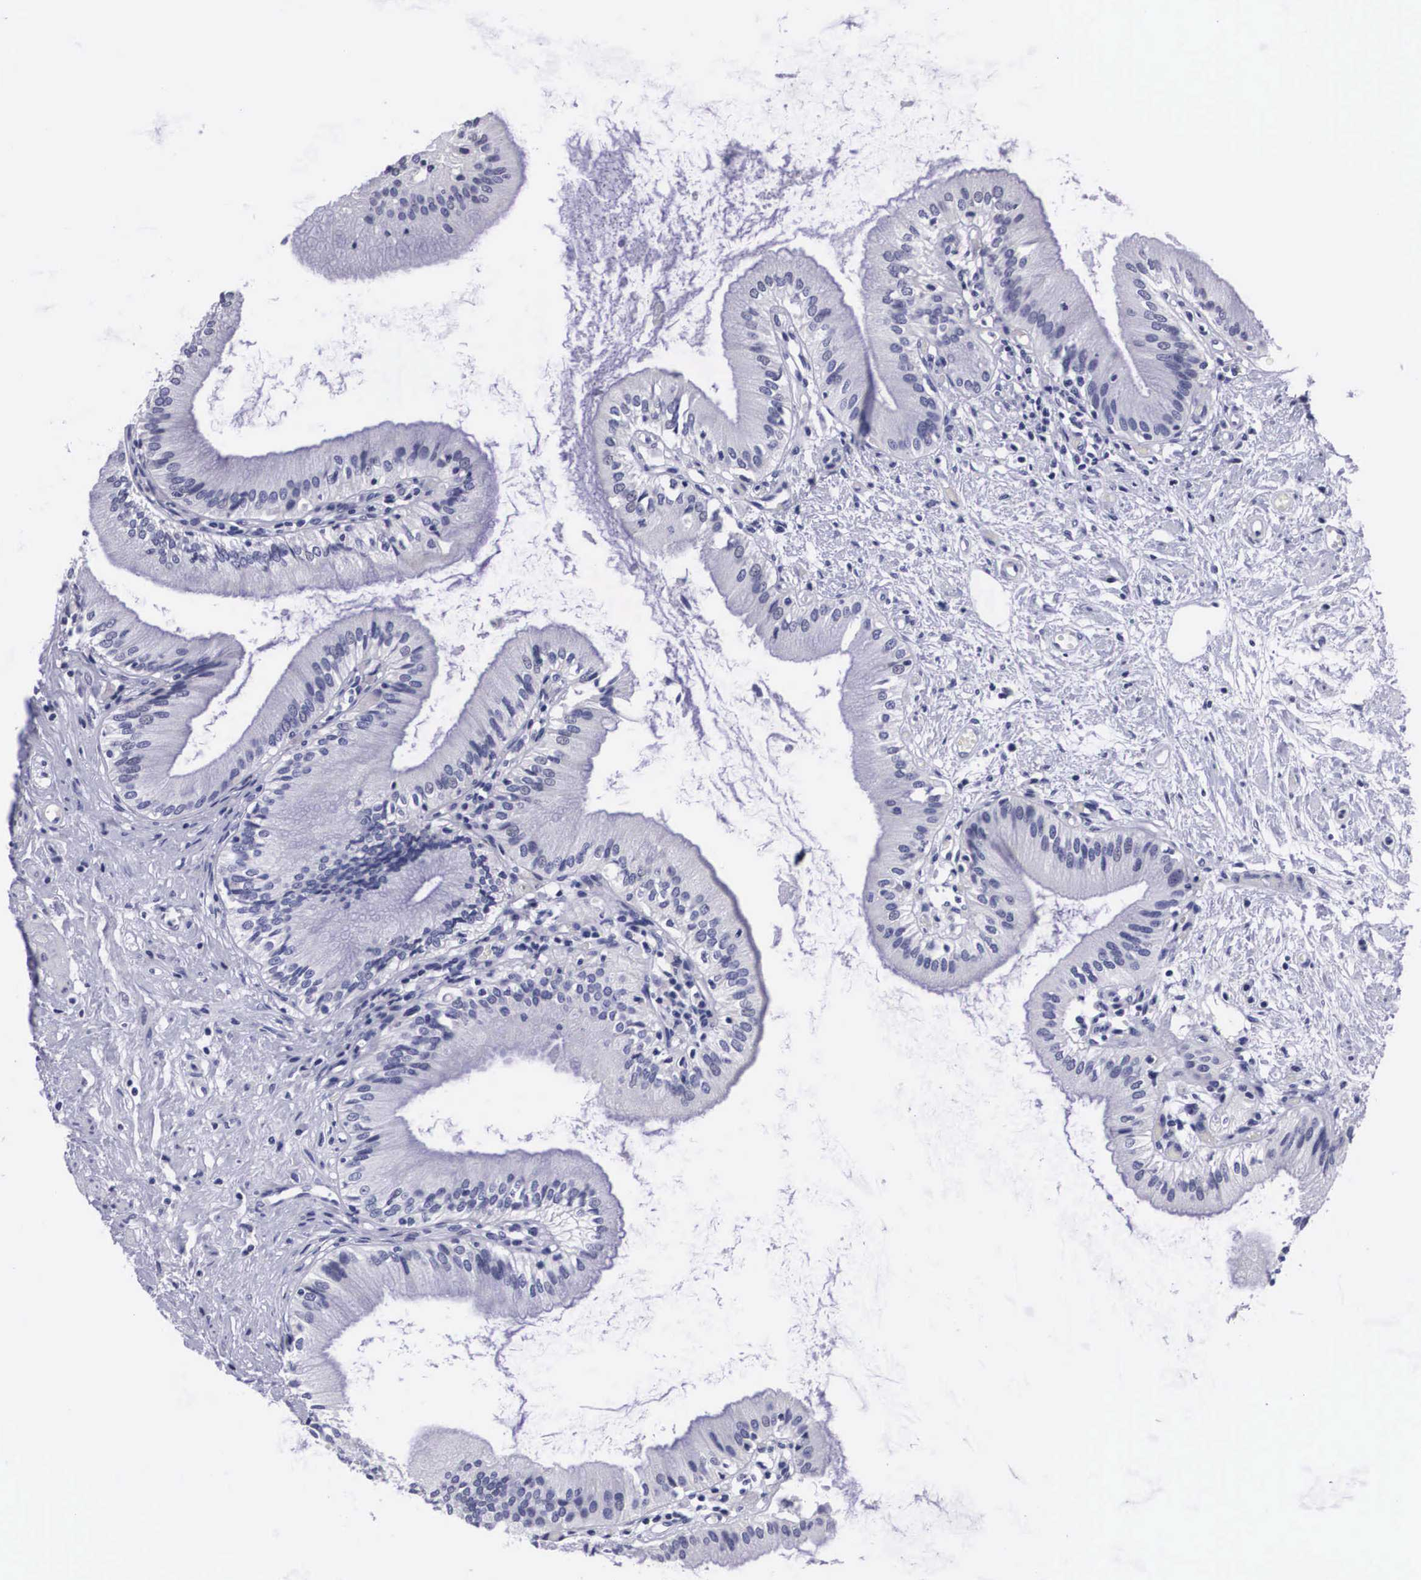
{"staining": {"intensity": "negative", "quantity": "none", "location": "none"}, "tissue": "gallbladder", "cell_type": "Glandular cells", "image_type": "normal", "snomed": [{"axis": "morphology", "description": "Normal tissue, NOS"}, {"axis": "topography", "description": "Gallbladder"}], "caption": "DAB (3,3'-diaminobenzidine) immunohistochemical staining of benign human gallbladder reveals no significant staining in glandular cells.", "gene": "C22orf31", "patient": {"sex": "male", "age": 58}}